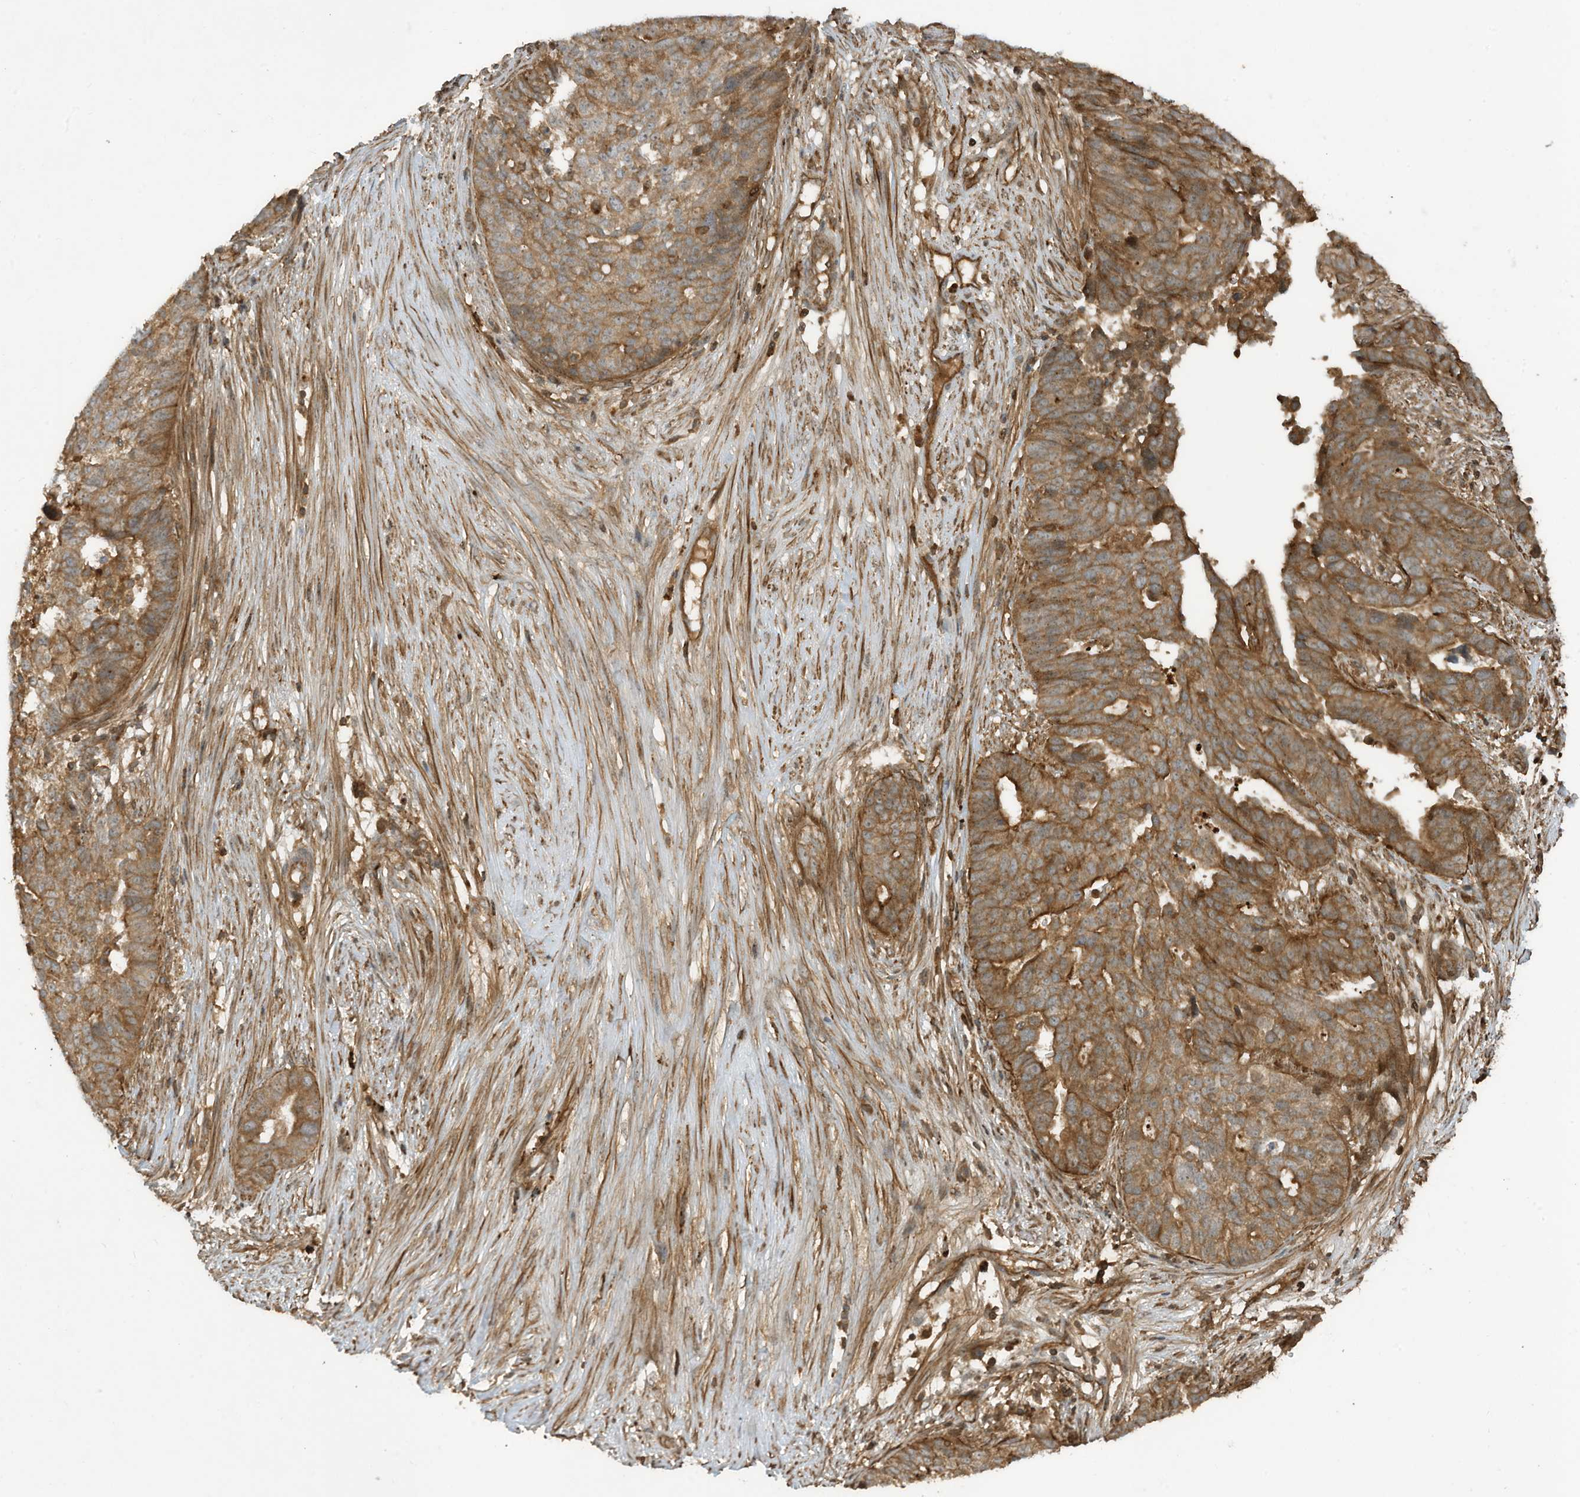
{"staining": {"intensity": "moderate", "quantity": ">75%", "location": "cytoplasmic/membranous"}, "tissue": "ovarian cancer", "cell_type": "Tumor cells", "image_type": "cancer", "snomed": [{"axis": "morphology", "description": "Cystadenocarcinoma, serous, NOS"}, {"axis": "topography", "description": "Ovary"}], "caption": "Moderate cytoplasmic/membranous staining for a protein is appreciated in about >75% of tumor cells of ovarian cancer (serous cystadenocarcinoma) using immunohistochemistry (IHC).", "gene": "DDIT4", "patient": {"sex": "female", "age": 59}}